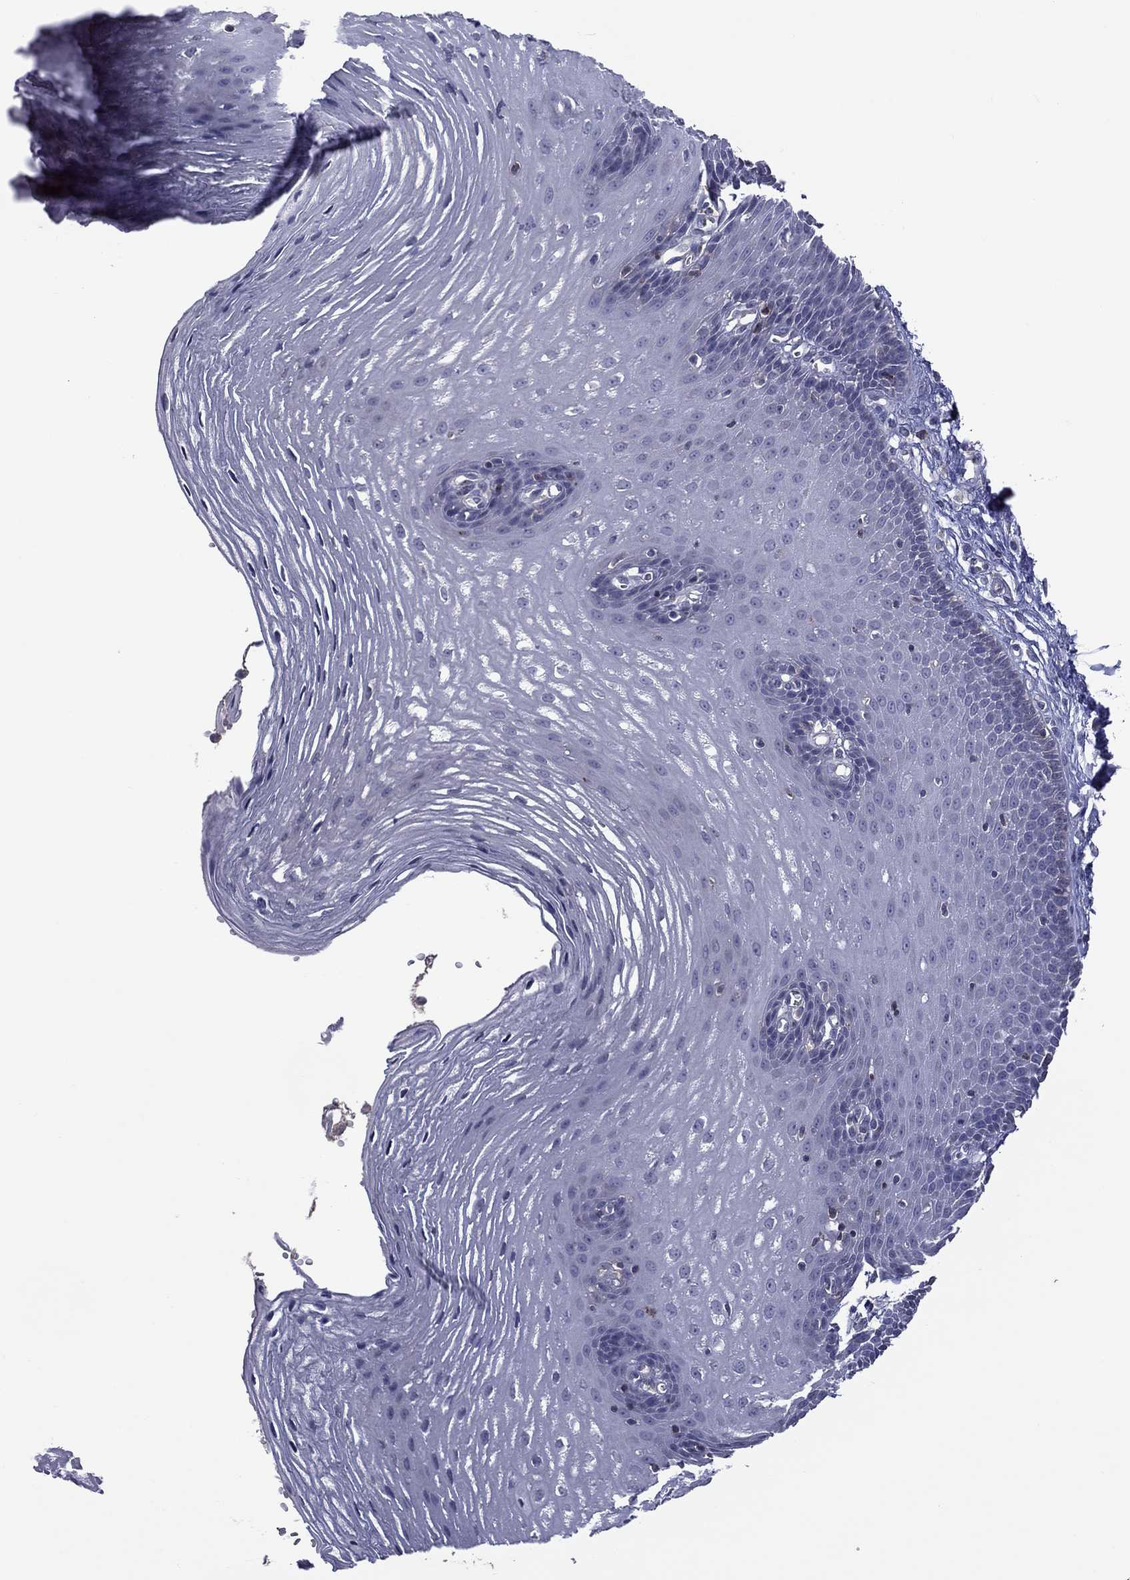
{"staining": {"intensity": "negative", "quantity": "none", "location": "none"}, "tissue": "esophagus", "cell_type": "Squamous epithelial cells", "image_type": "normal", "snomed": [{"axis": "morphology", "description": "Normal tissue, NOS"}, {"axis": "topography", "description": "Esophagus"}], "caption": "An IHC photomicrograph of benign esophagus is shown. There is no staining in squamous epithelial cells of esophagus.", "gene": "ENSG00000288520", "patient": {"sex": "male", "age": 72}}